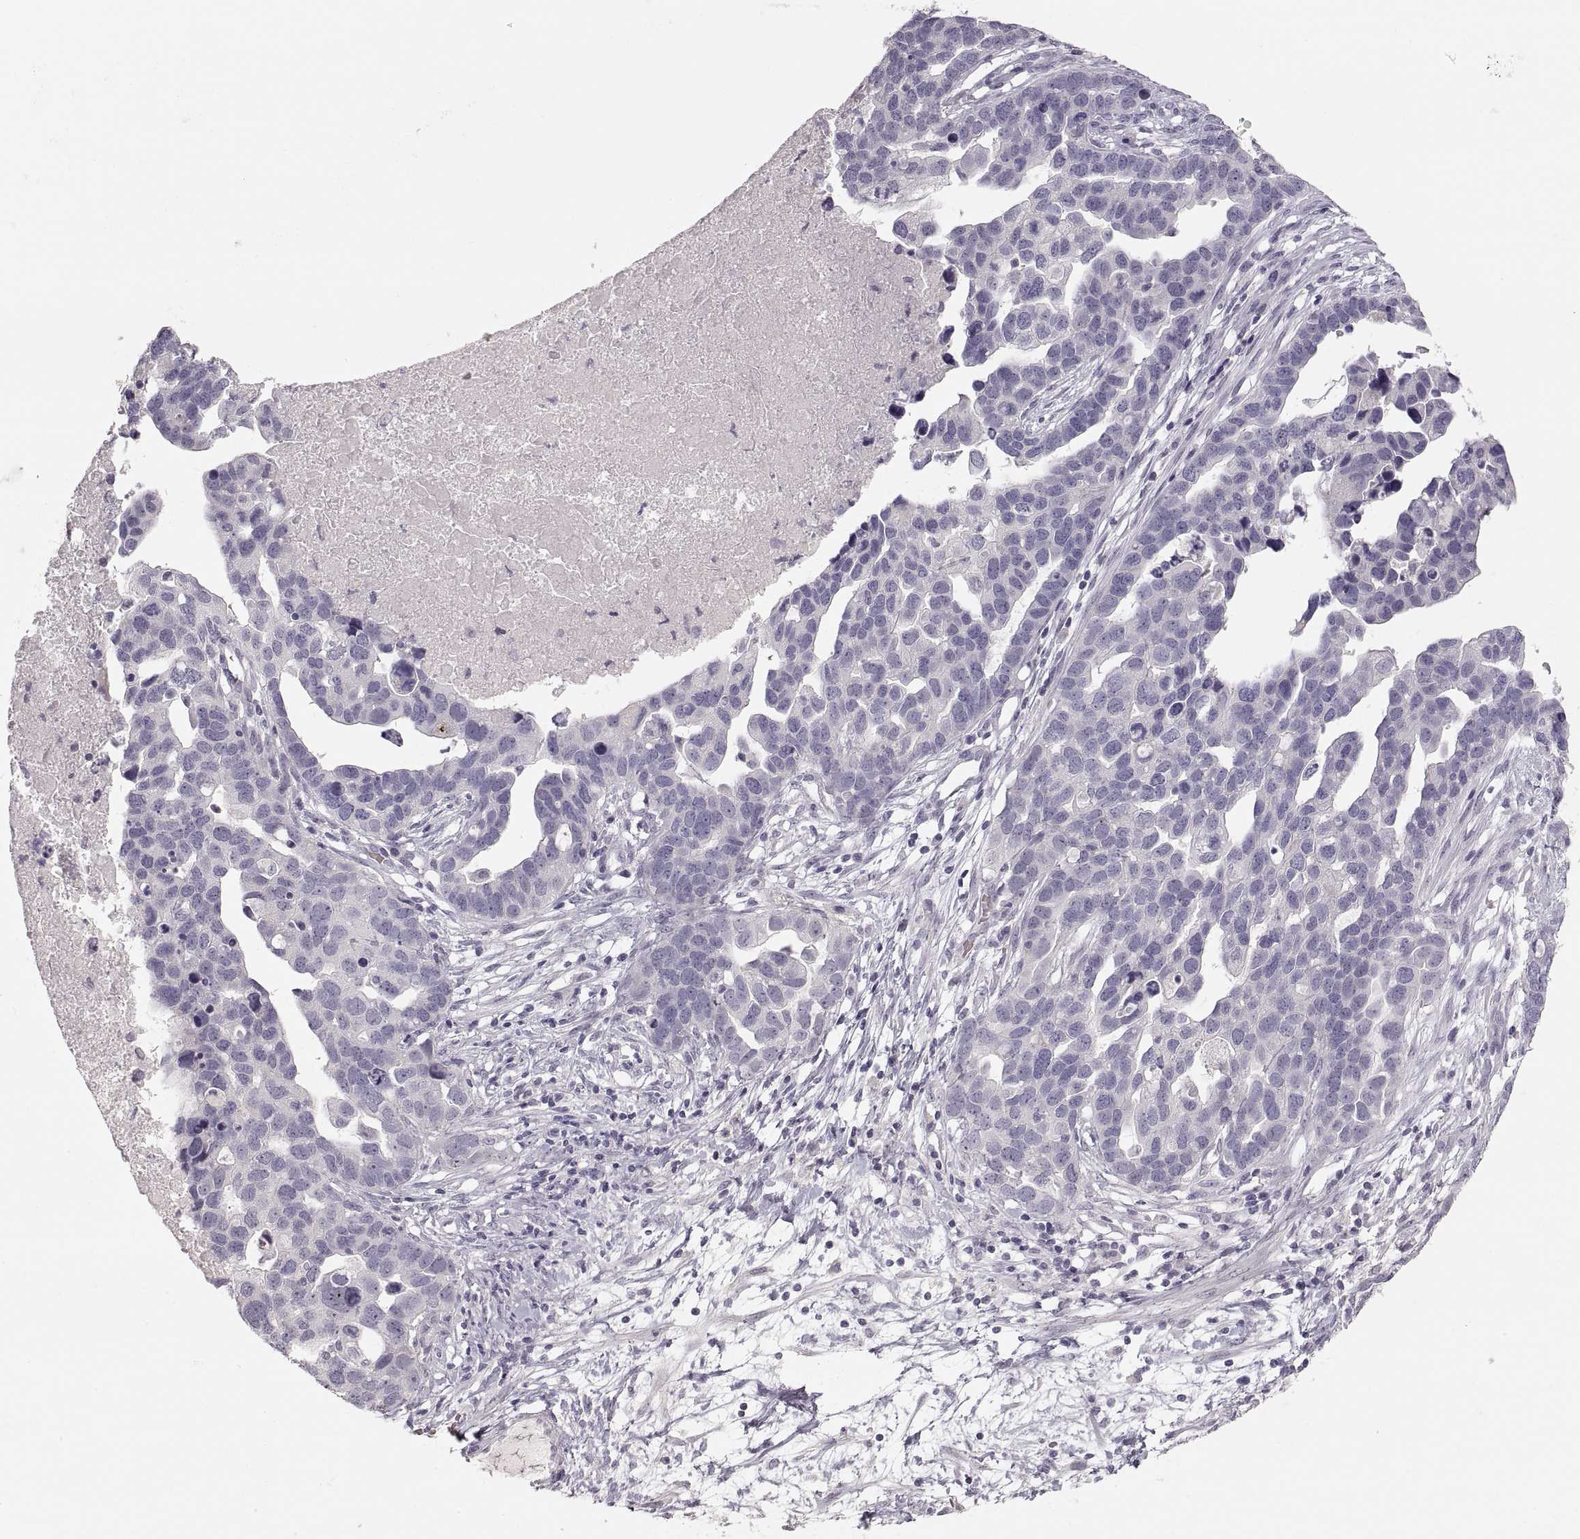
{"staining": {"intensity": "negative", "quantity": "none", "location": "none"}, "tissue": "ovarian cancer", "cell_type": "Tumor cells", "image_type": "cancer", "snomed": [{"axis": "morphology", "description": "Cystadenocarcinoma, serous, NOS"}, {"axis": "topography", "description": "Ovary"}], "caption": "Immunohistochemical staining of ovarian serous cystadenocarcinoma exhibits no significant positivity in tumor cells. Nuclei are stained in blue.", "gene": "PCSK2", "patient": {"sex": "female", "age": 54}}